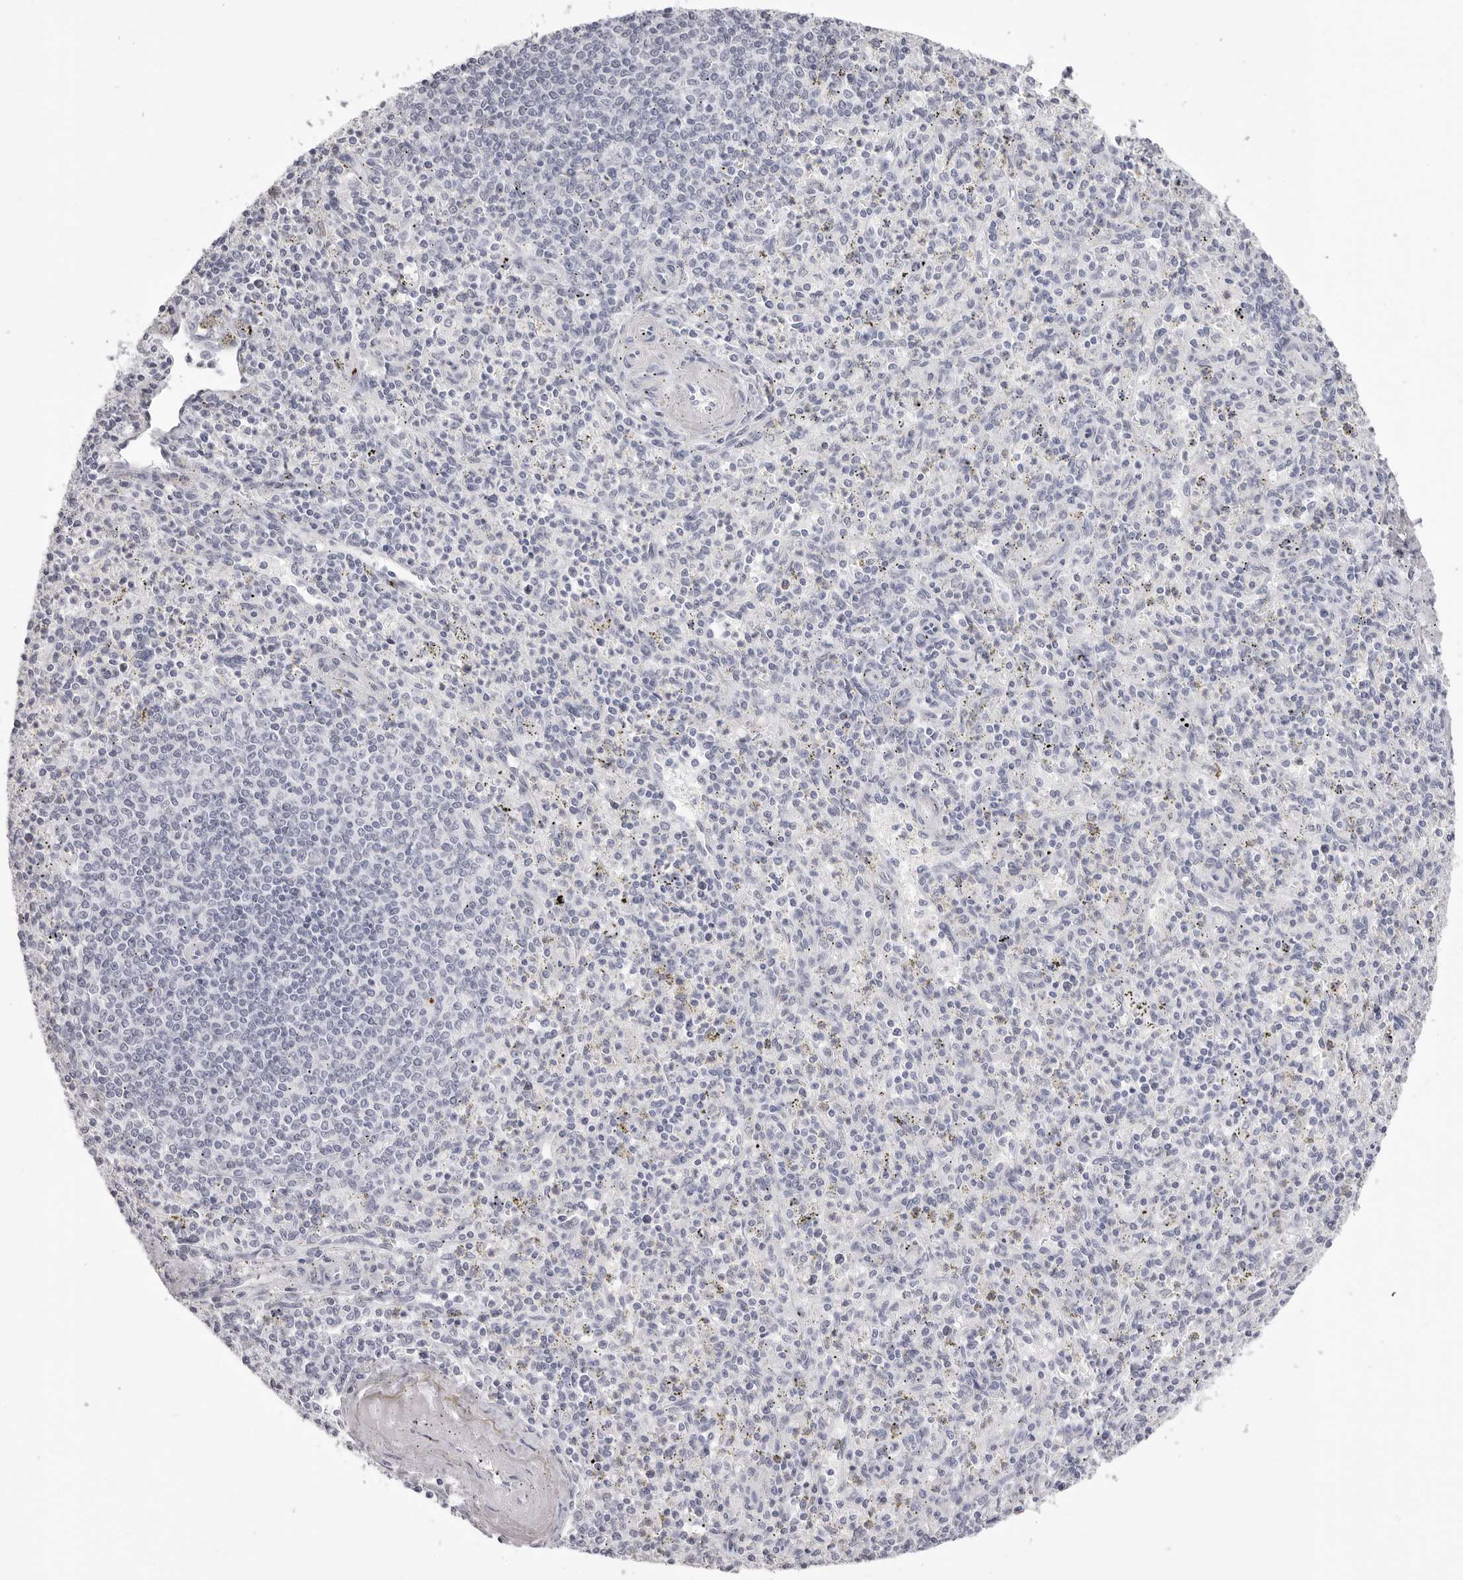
{"staining": {"intensity": "negative", "quantity": "none", "location": "none"}, "tissue": "spleen", "cell_type": "Cells in red pulp", "image_type": "normal", "snomed": [{"axis": "morphology", "description": "Normal tissue, NOS"}, {"axis": "topography", "description": "Spleen"}], "caption": "DAB (3,3'-diaminobenzidine) immunohistochemical staining of normal human spleen exhibits no significant staining in cells in red pulp. The staining was performed using DAB to visualize the protein expression in brown, while the nuclei were stained in blue with hematoxylin (Magnification: 20x).", "gene": "RHO", "patient": {"sex": "male", "age": 72}}